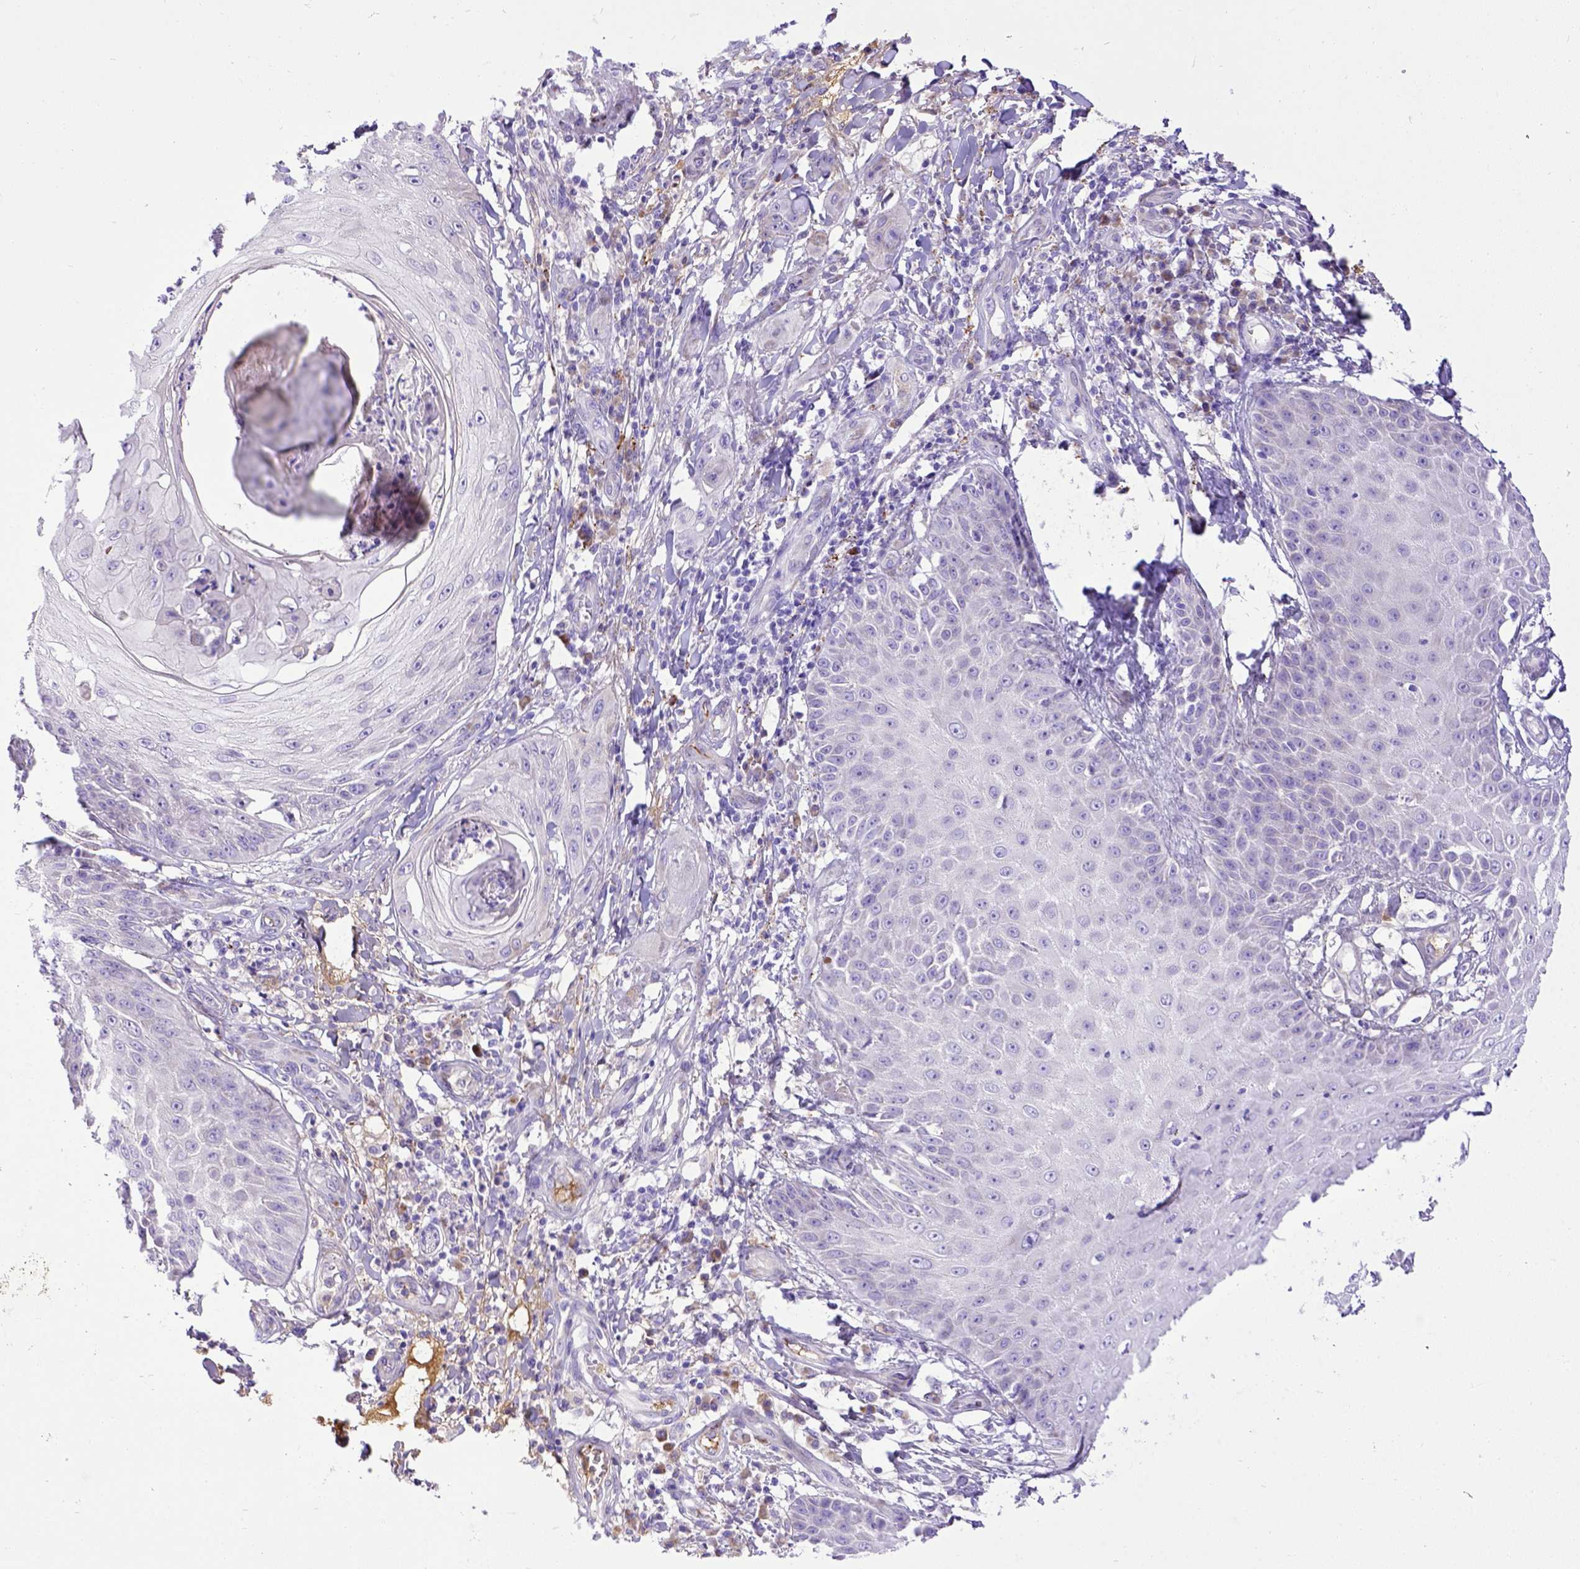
{"staining": {"intensity": "negative", "quantity": "none", "location": "none"}, "tissue": "skin cancer", "cell_type": "Tumor cells", "image_type": "cancer", "snomed": [{"axis": "morphology", "description": "Squamous cell carcinoma, NOS"}, {"axis": "topography", "description": "Skin"}], "caption": "High magnification brightfield microscopy of skin cancer stained with DAB (3,3'-diaminobenzidine) (brown) and counterstained with hematoxylin (blue): tumor cells show no significant expression.", "gene": "CFAP300", "patient": {"sex": "male", "age": 70}}